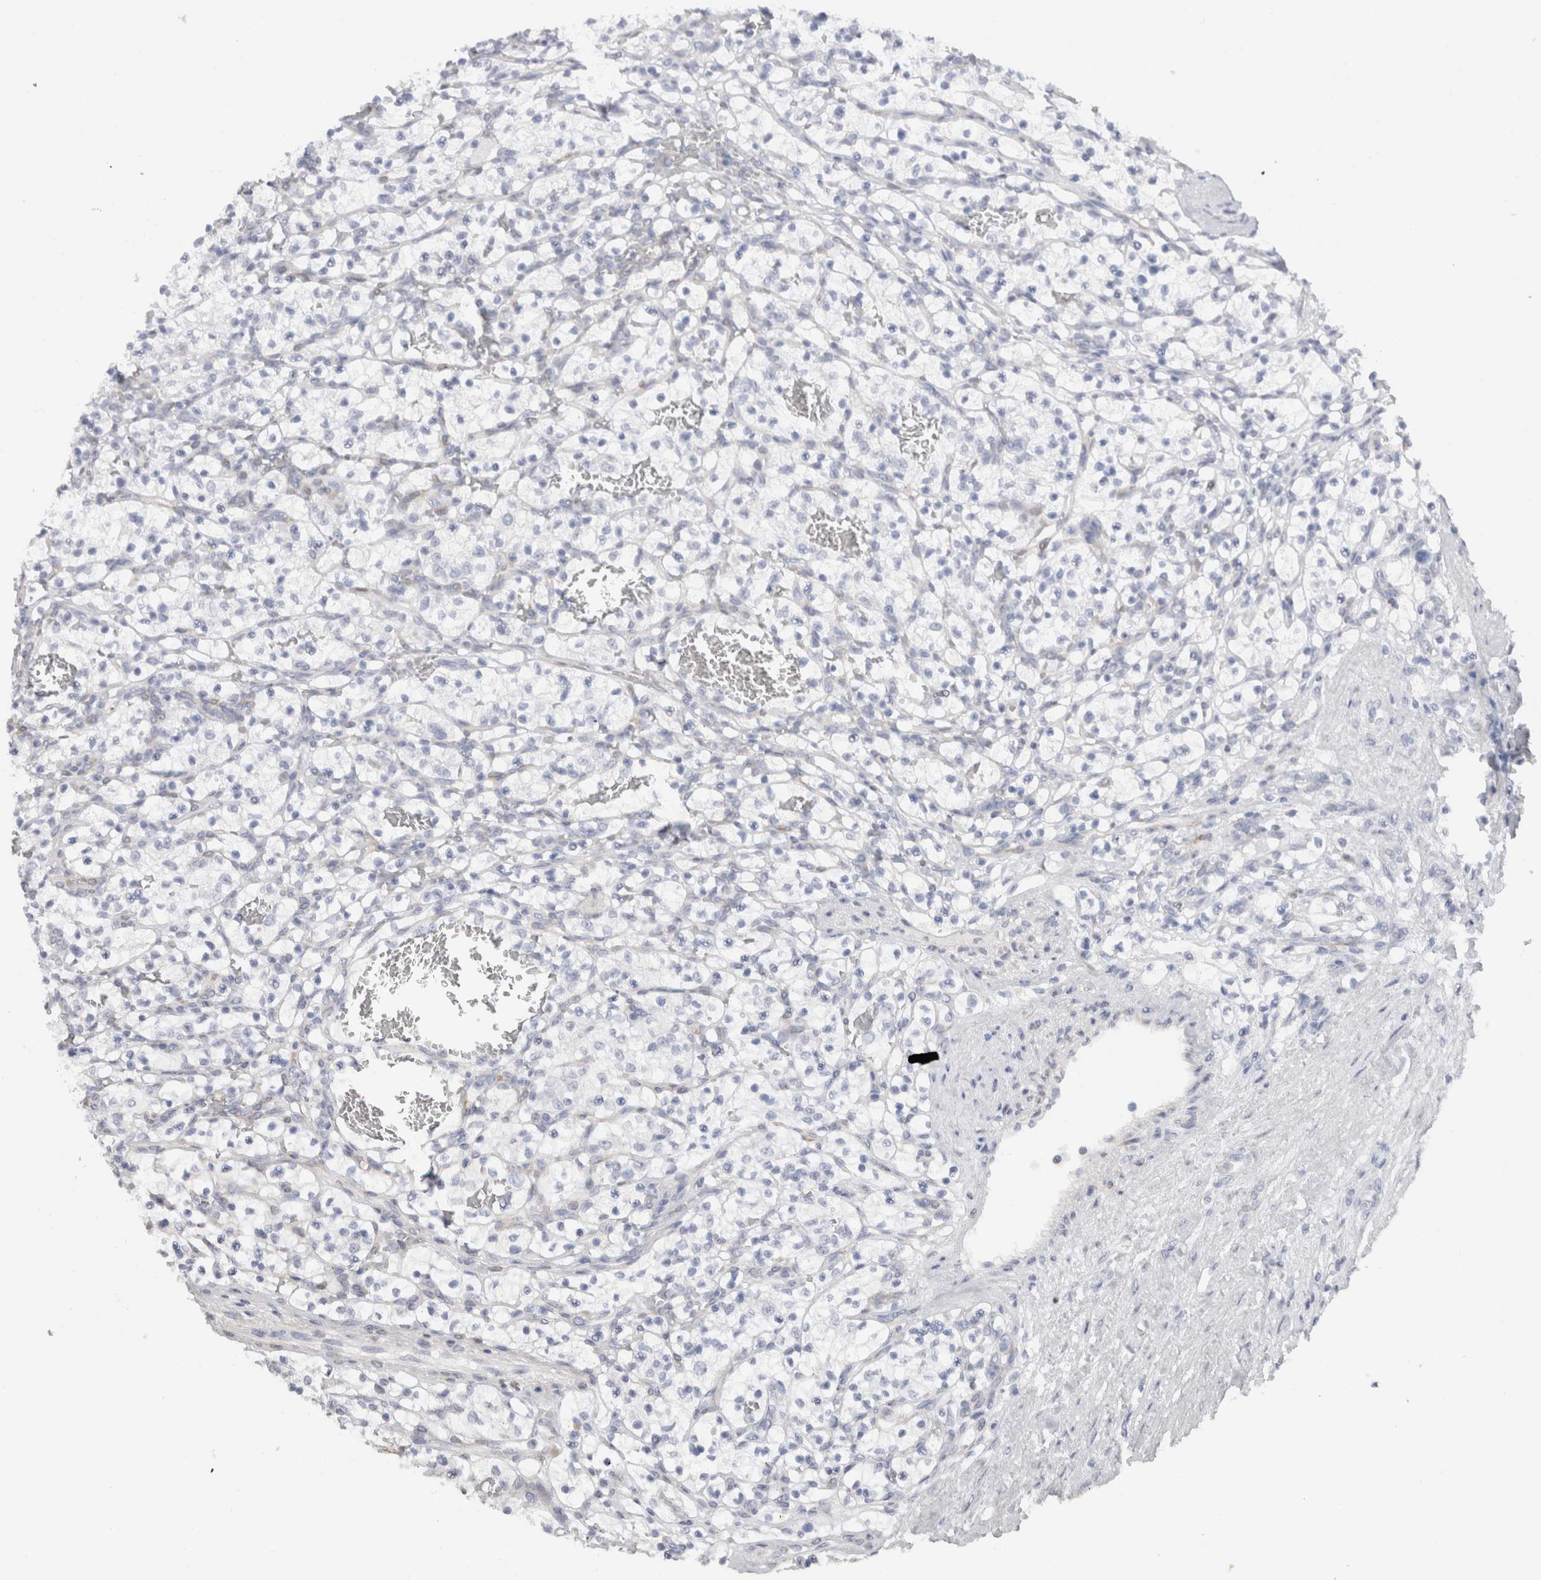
{"staining": {"intensity": "negative", "quantity": "none", "location": "none"}, "tissue": "renal cancer", "cell_type": "Tumor cells", "image_type": "cancer", "snomed": [{"axis": "morphology", "description": "Adenocarcinoma, NOS"}, {"axis": "topography", "description": "Kidney"}], "caption": "DAB immunohistochemical staining of renal cancer (adenocarcinoma) exhibits no significant expression in tumor cells.", "gene": "C9orf50", "patient": {"sex": "female", "age": 57}}